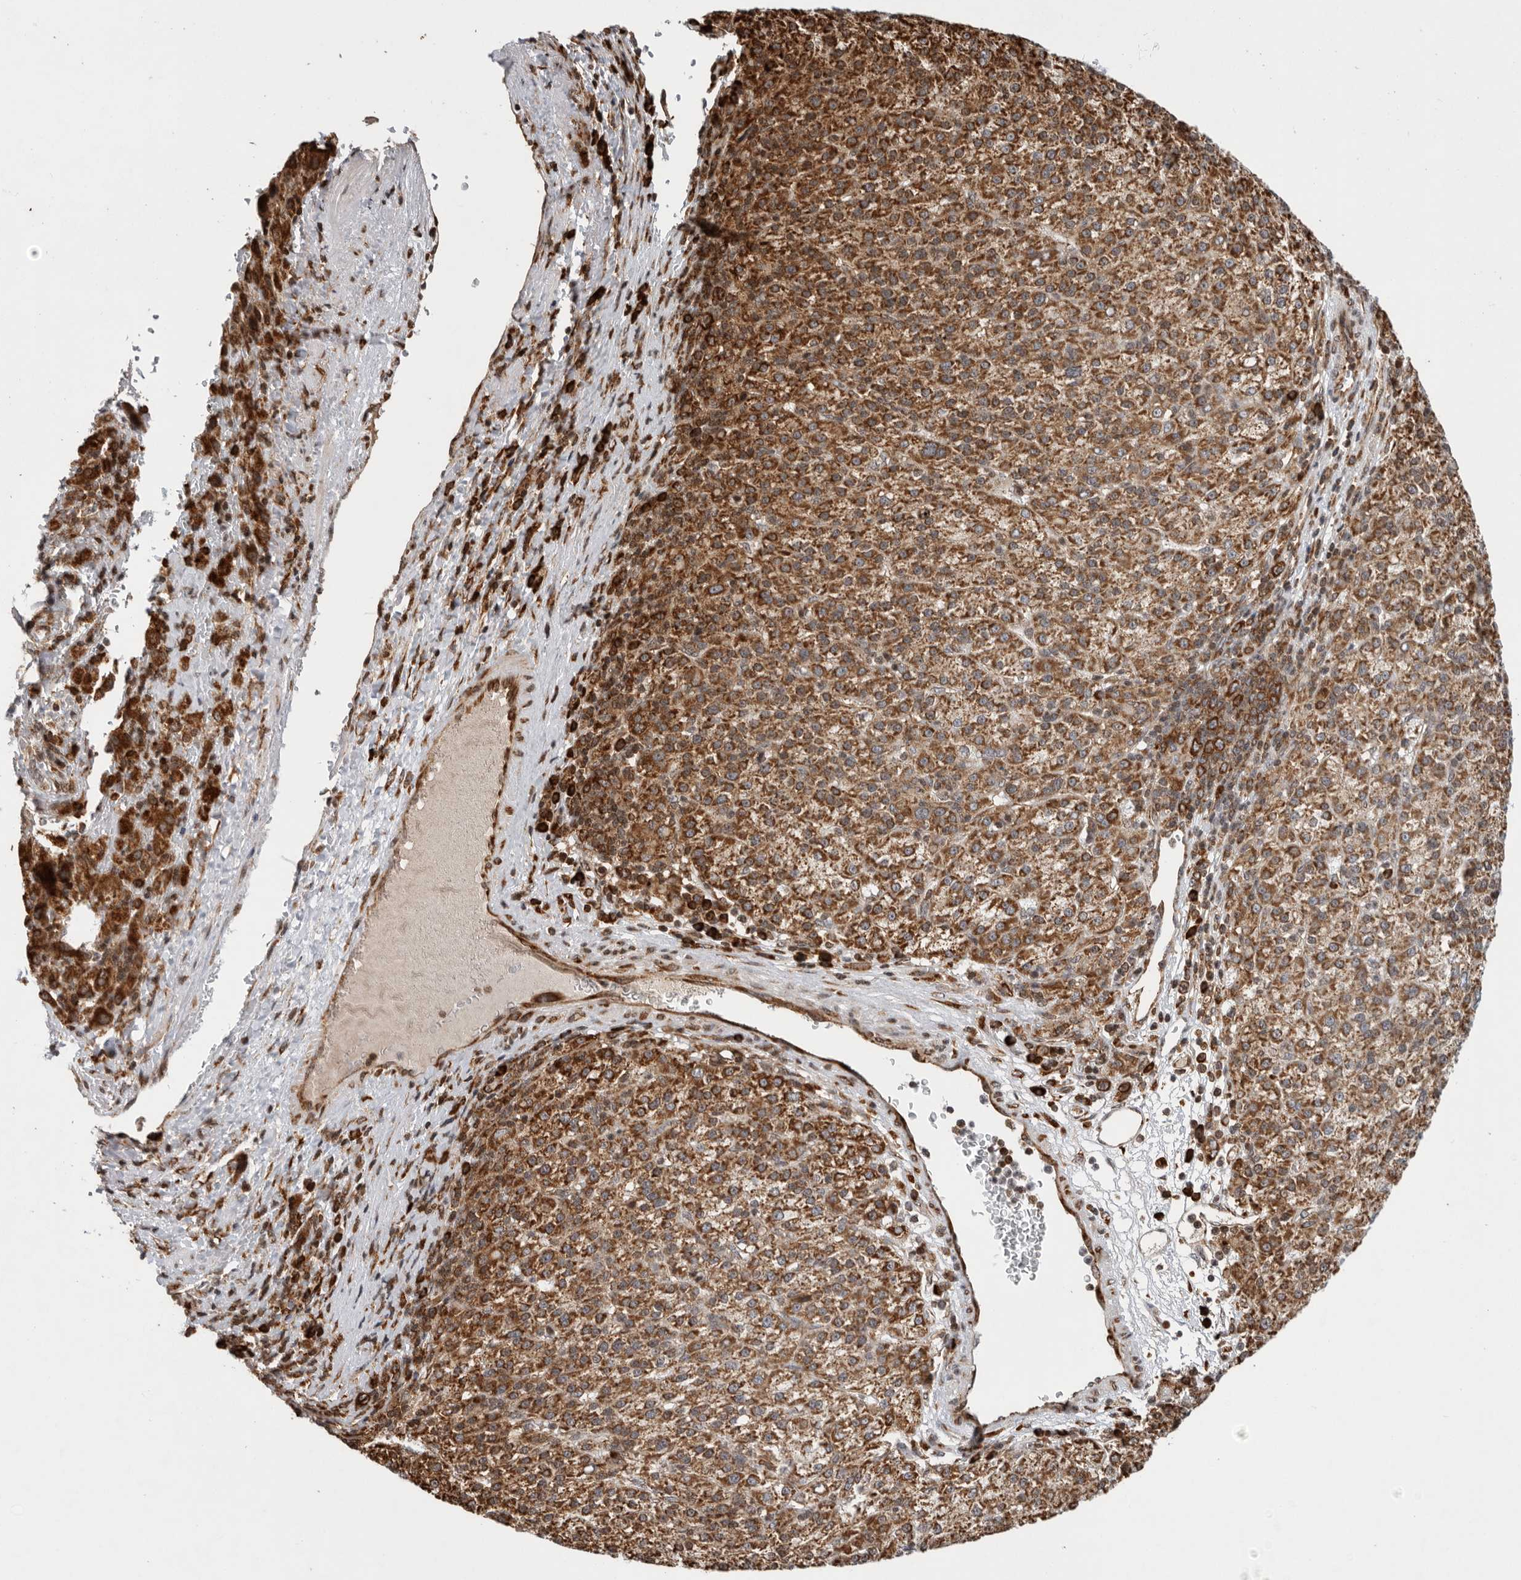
{"staining": {"intensity": "moderate", "quantity": ">75%", "location": "cytoplasmic/membranous"}, "tissue": "liver cancer", "cell_type": "Tumor cells", "image_type": "cancer", "snomed": [{"axis": "morphology", "description": "Carcinoma, Hepatocellular, NOS"}, {"axis": "topography", "description": "Liver"}], "caption": "Liver hepatocellular carcinoma stained with a brown dye shows moderate cytoplasmic/membranous positive positivity in about >75% of tumor cells.", "gene": "FZD3", "patient": {"sex": "female", "age": 58}}